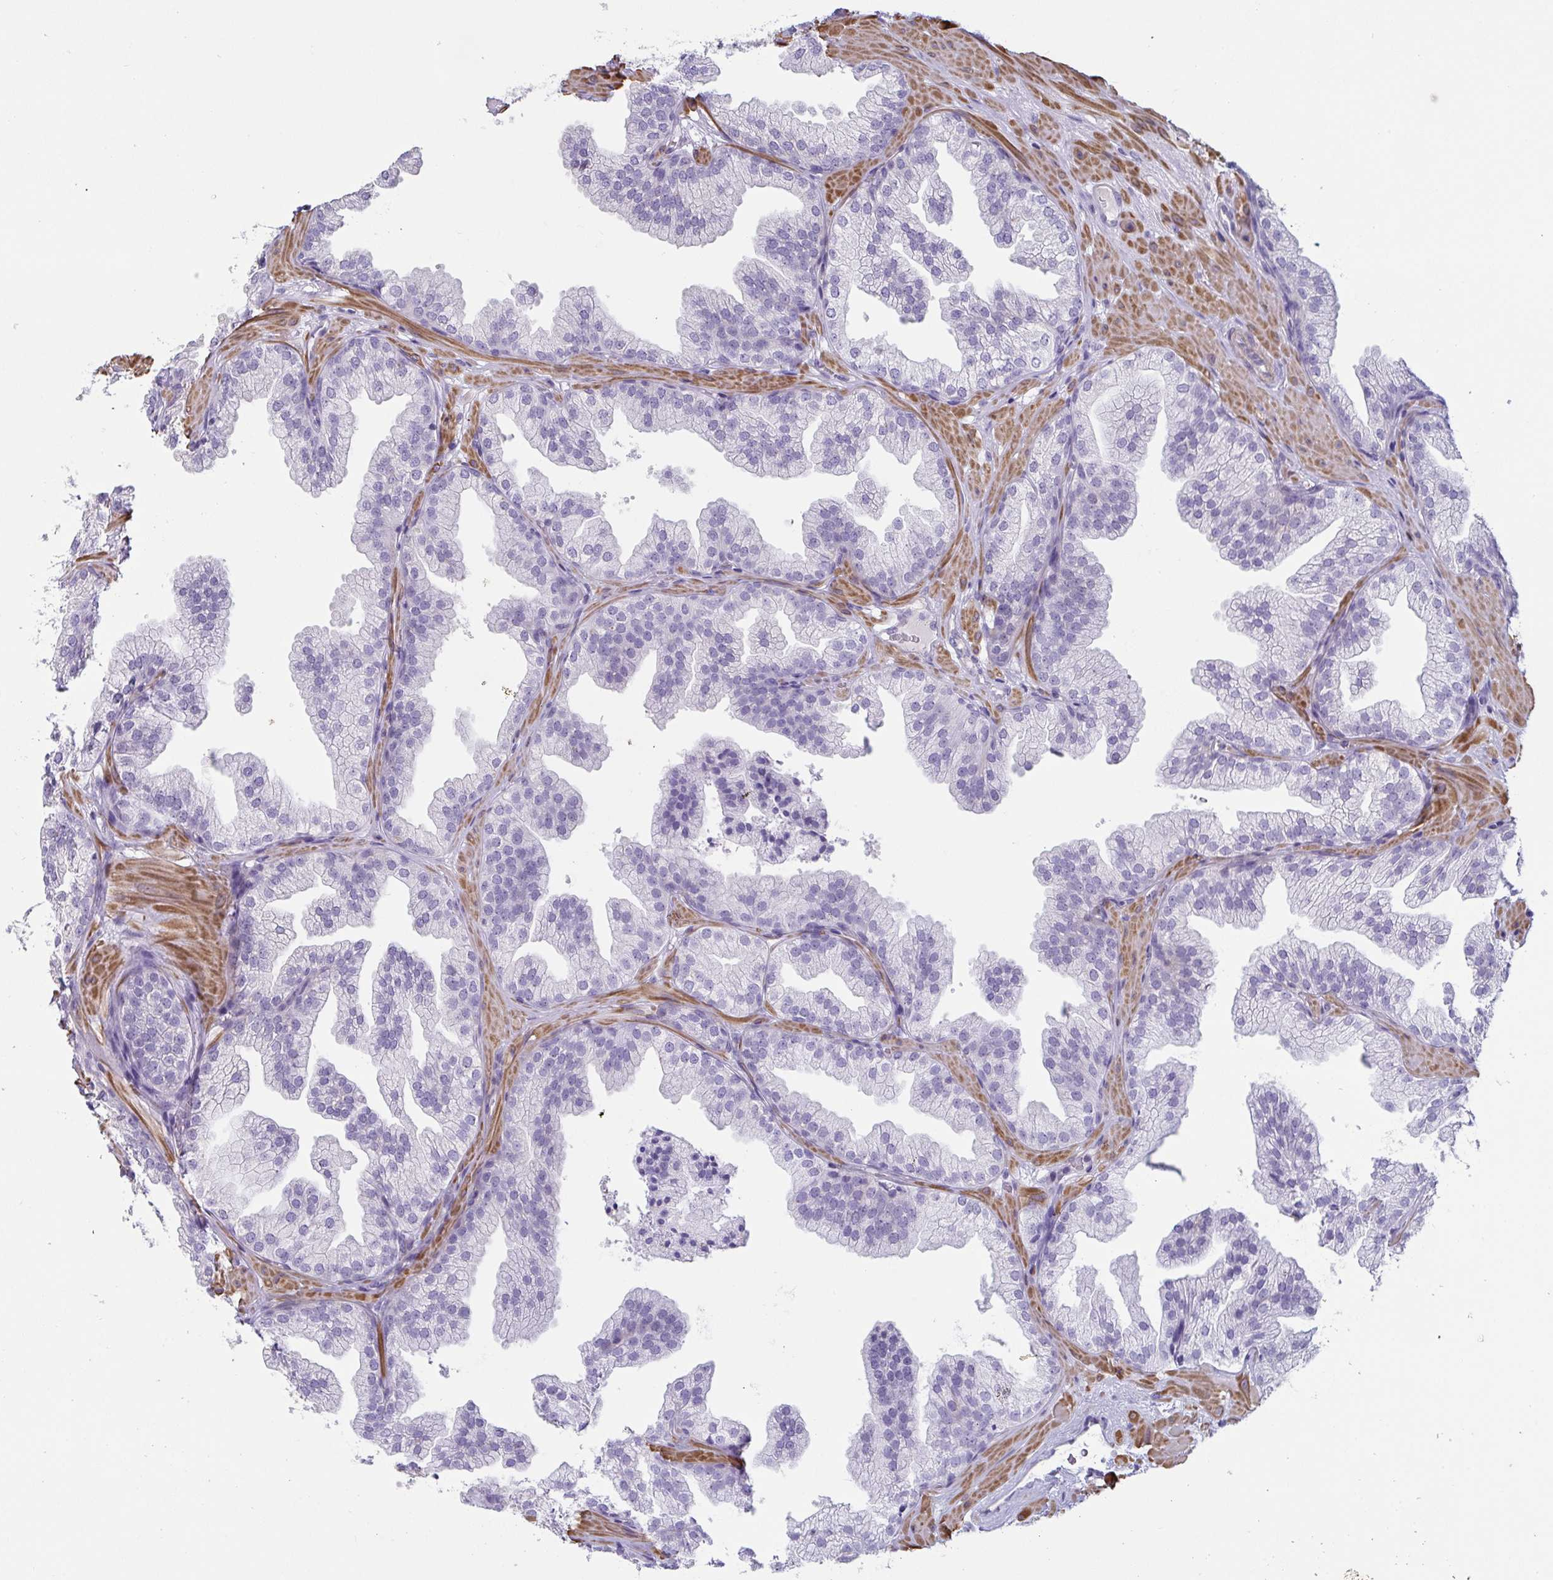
{"staining": {"intensity": "negative", "quantity": "none", "location": "none"}, "tissue": "prostate", "cell_type": "Glandular cells", "image_type": "normal", "snomed": [{"axis": "morphology", "description": "Normal tissue, NOS"}, {"axis": "topography", "description": "Prostate"}], "caption": "Immunohistochemistry (IHC) image of benign prostate: prostate stained with DAB displays no significant protein expression in glandular cells. (DAB immunohistochemistry (IHC) visualized using brightfield microscopy, high magnification).", "gene": "OR5P3", "patient": {"sex": "male", "age": 37}}